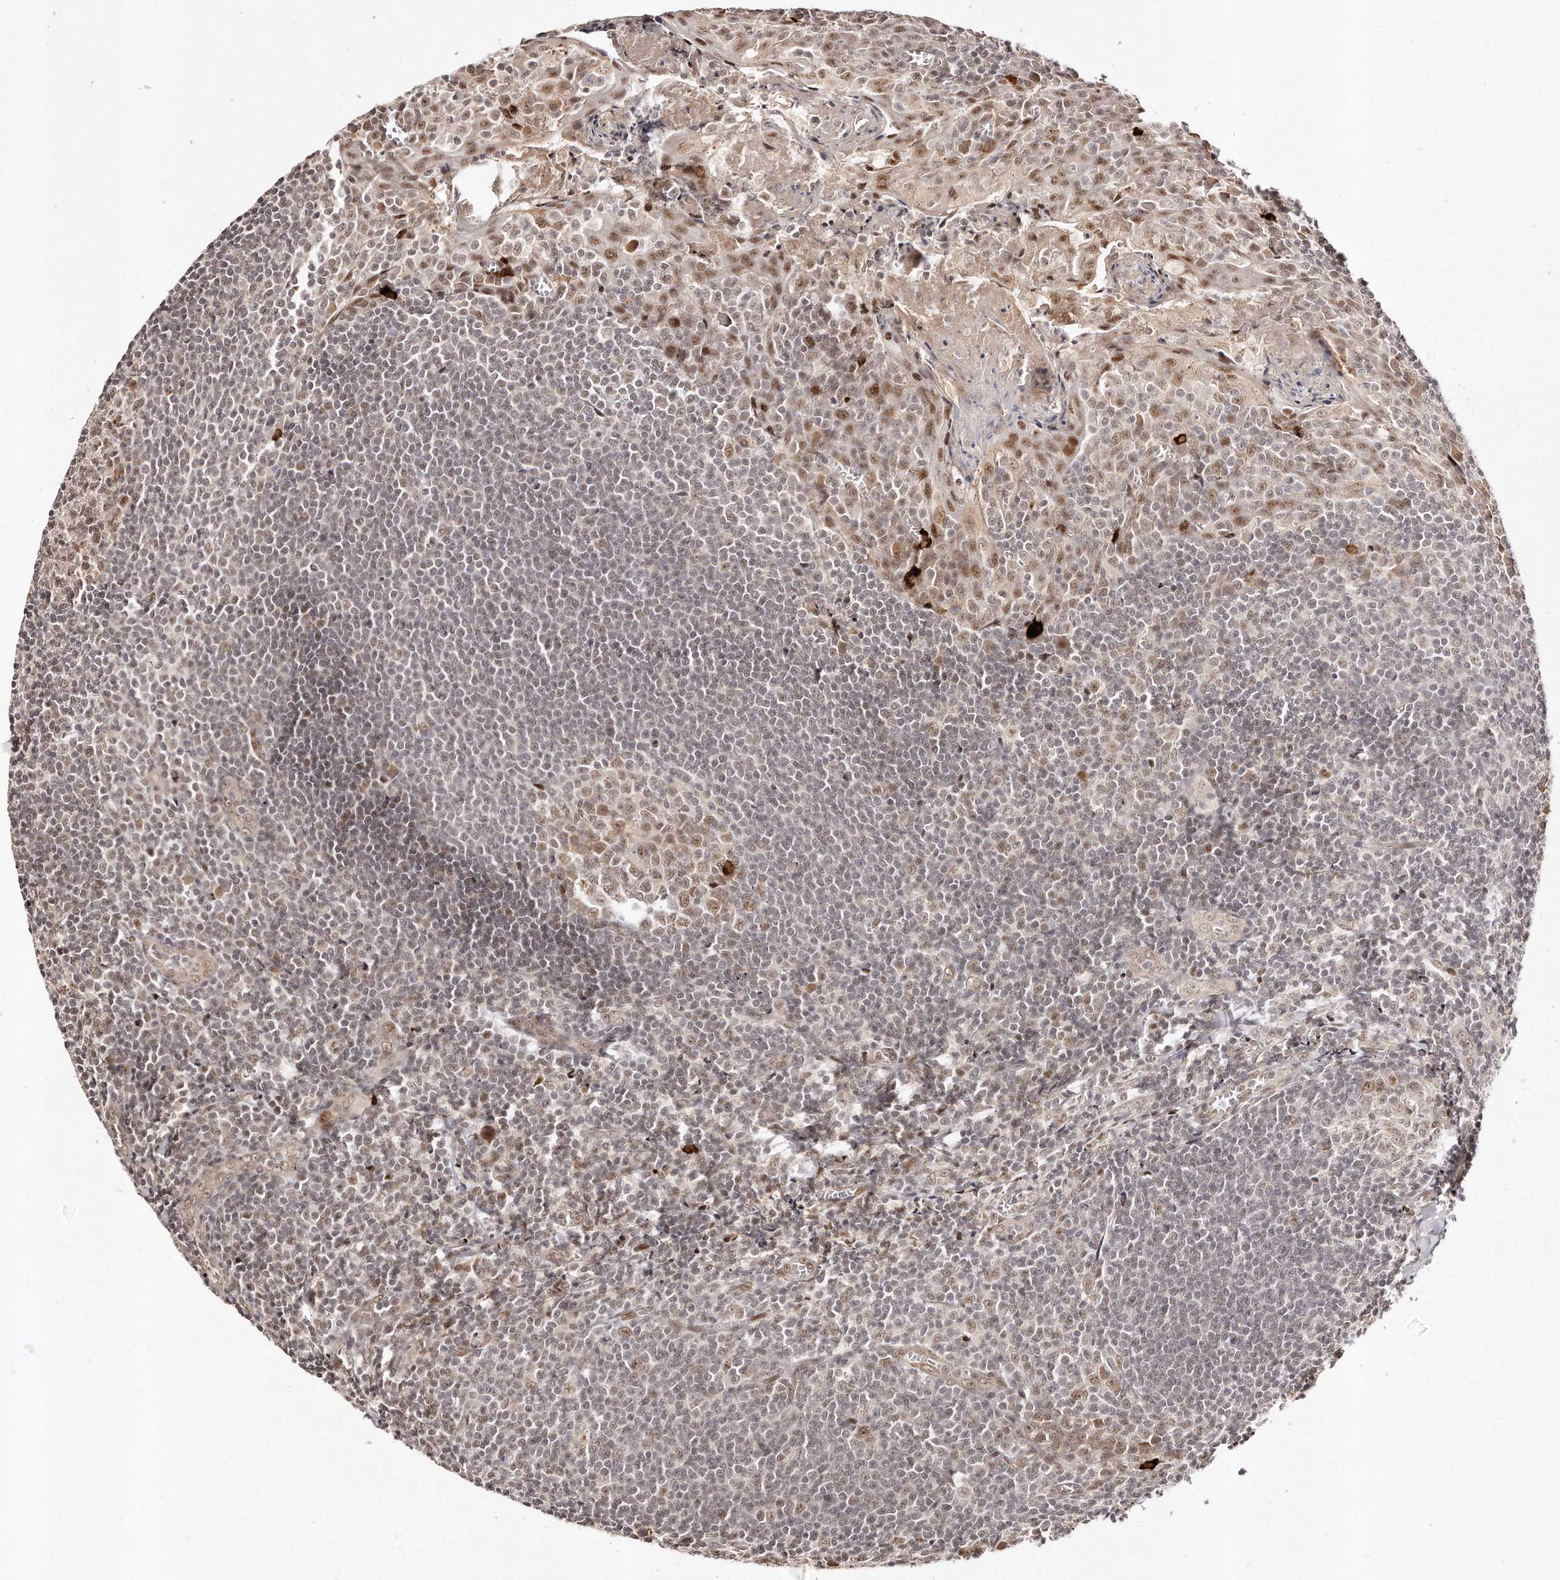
{"staining": {"intensity": "moderate", "quantity": "25%-75%", "location": "nuclear"}, "tissue": "tonsil", "cell_type": "Germinal center cells", "image_type": "normal", "snomed": [{"axis": "morphology", "description": "Normal tissue, NOS"}, {"axis": "topography", "description": "Tonsil"}], "caption": "Brown immunohistochemical staining in benign human tonsil shows moderate nuclear expression in about 25%-75% of germinal center cells.", "gene": "SOX4", "patient": {"sex": "male", "age": 27}}